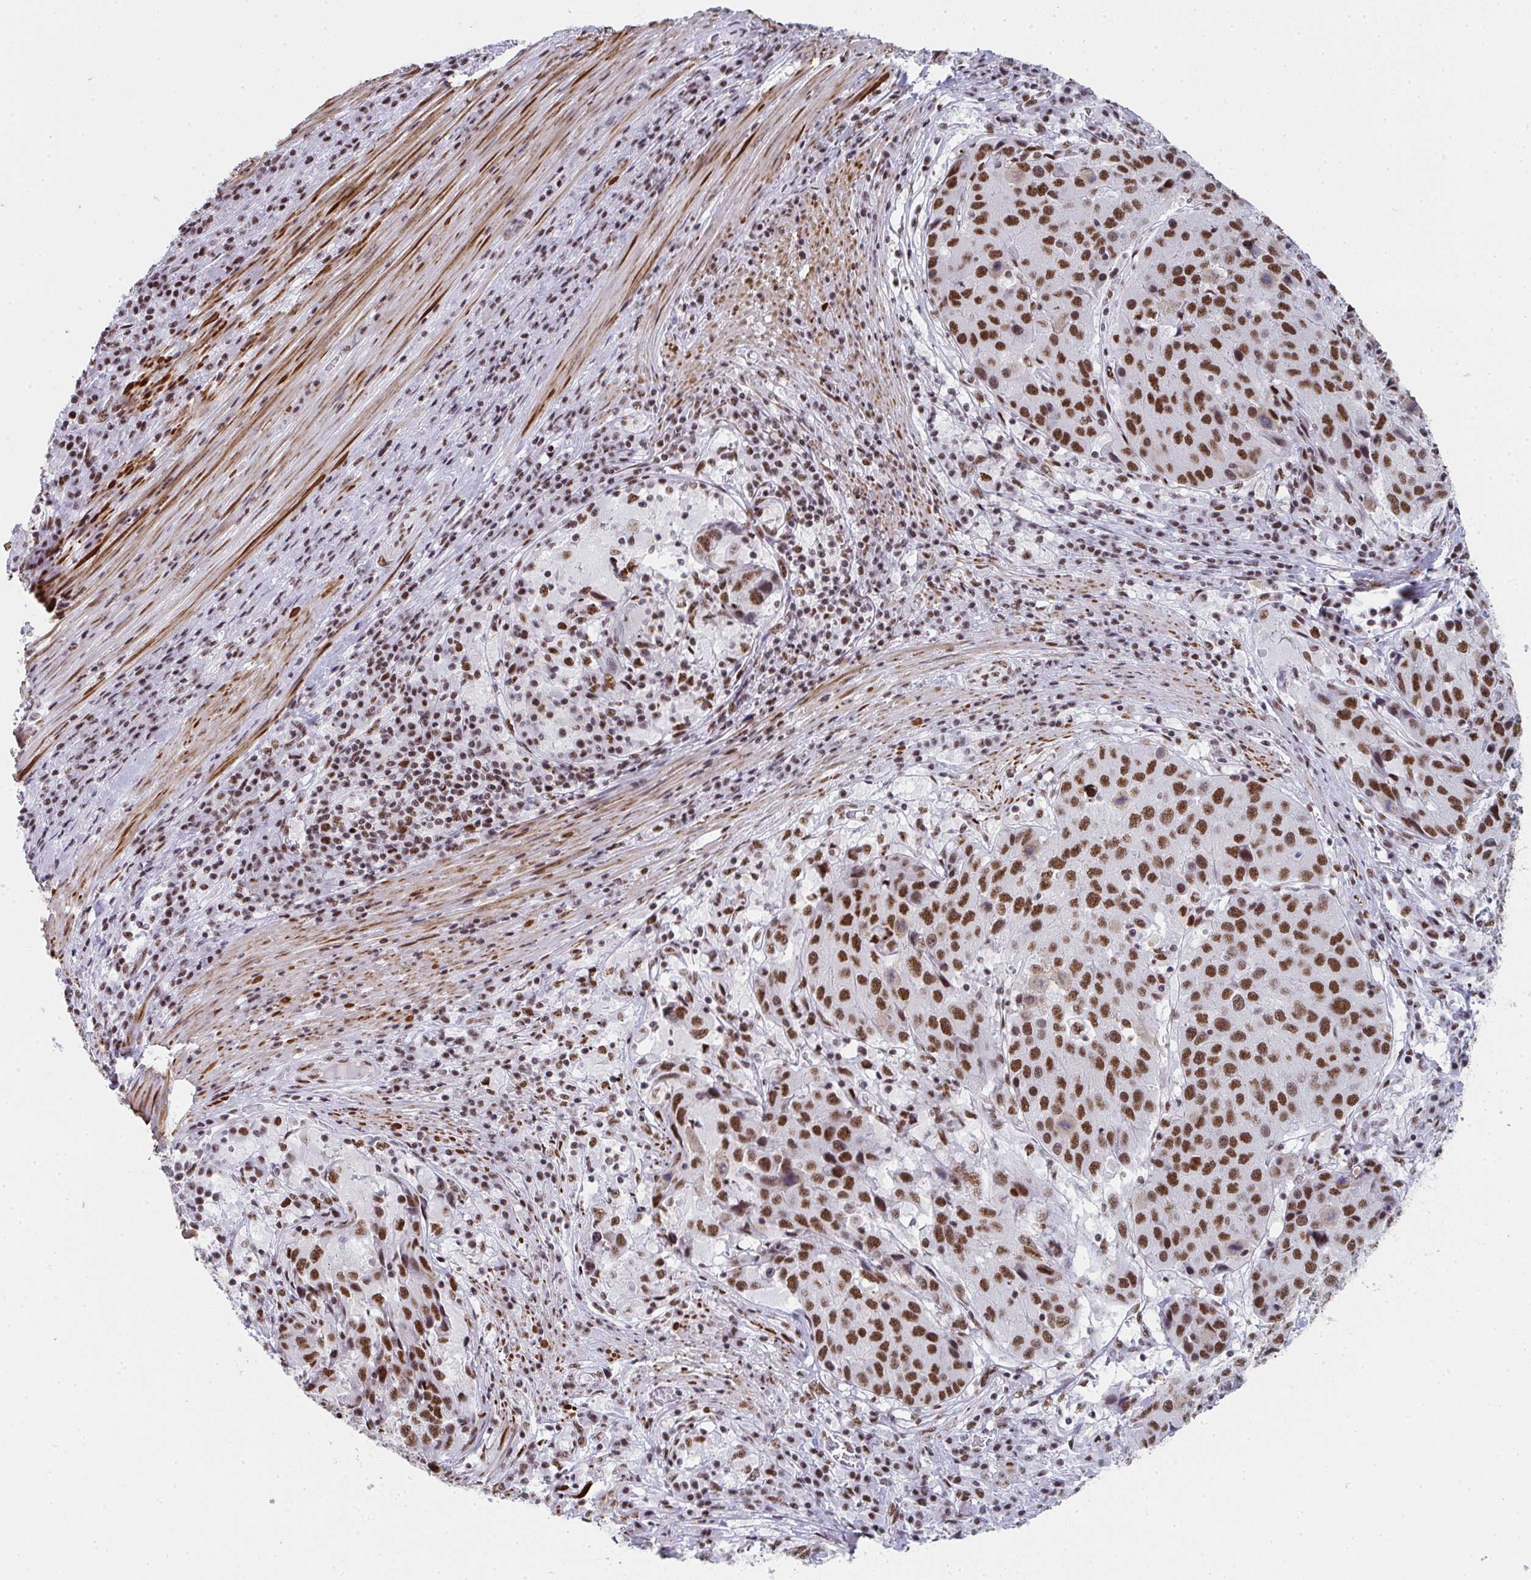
{"staining": {"intensity": "strong", "quantity": ">75%", "location": "nuclear"}, "tissue": "stomach cancer", "cell_type": "Tumor cells", "image_type": "cancer", "snomed": [{"axis": "morphology", "description": "Adenocarcinoma, NOS"}, {"axis": "topography", "description": "Stomach"}], "caption": "Stomach adenocarcinoma stained with IHC displays strong nuclear staining in approximately >75% of tumor cells.", "gene": "SNRNP70", "patient": {"sex": "male", "age": 71}}